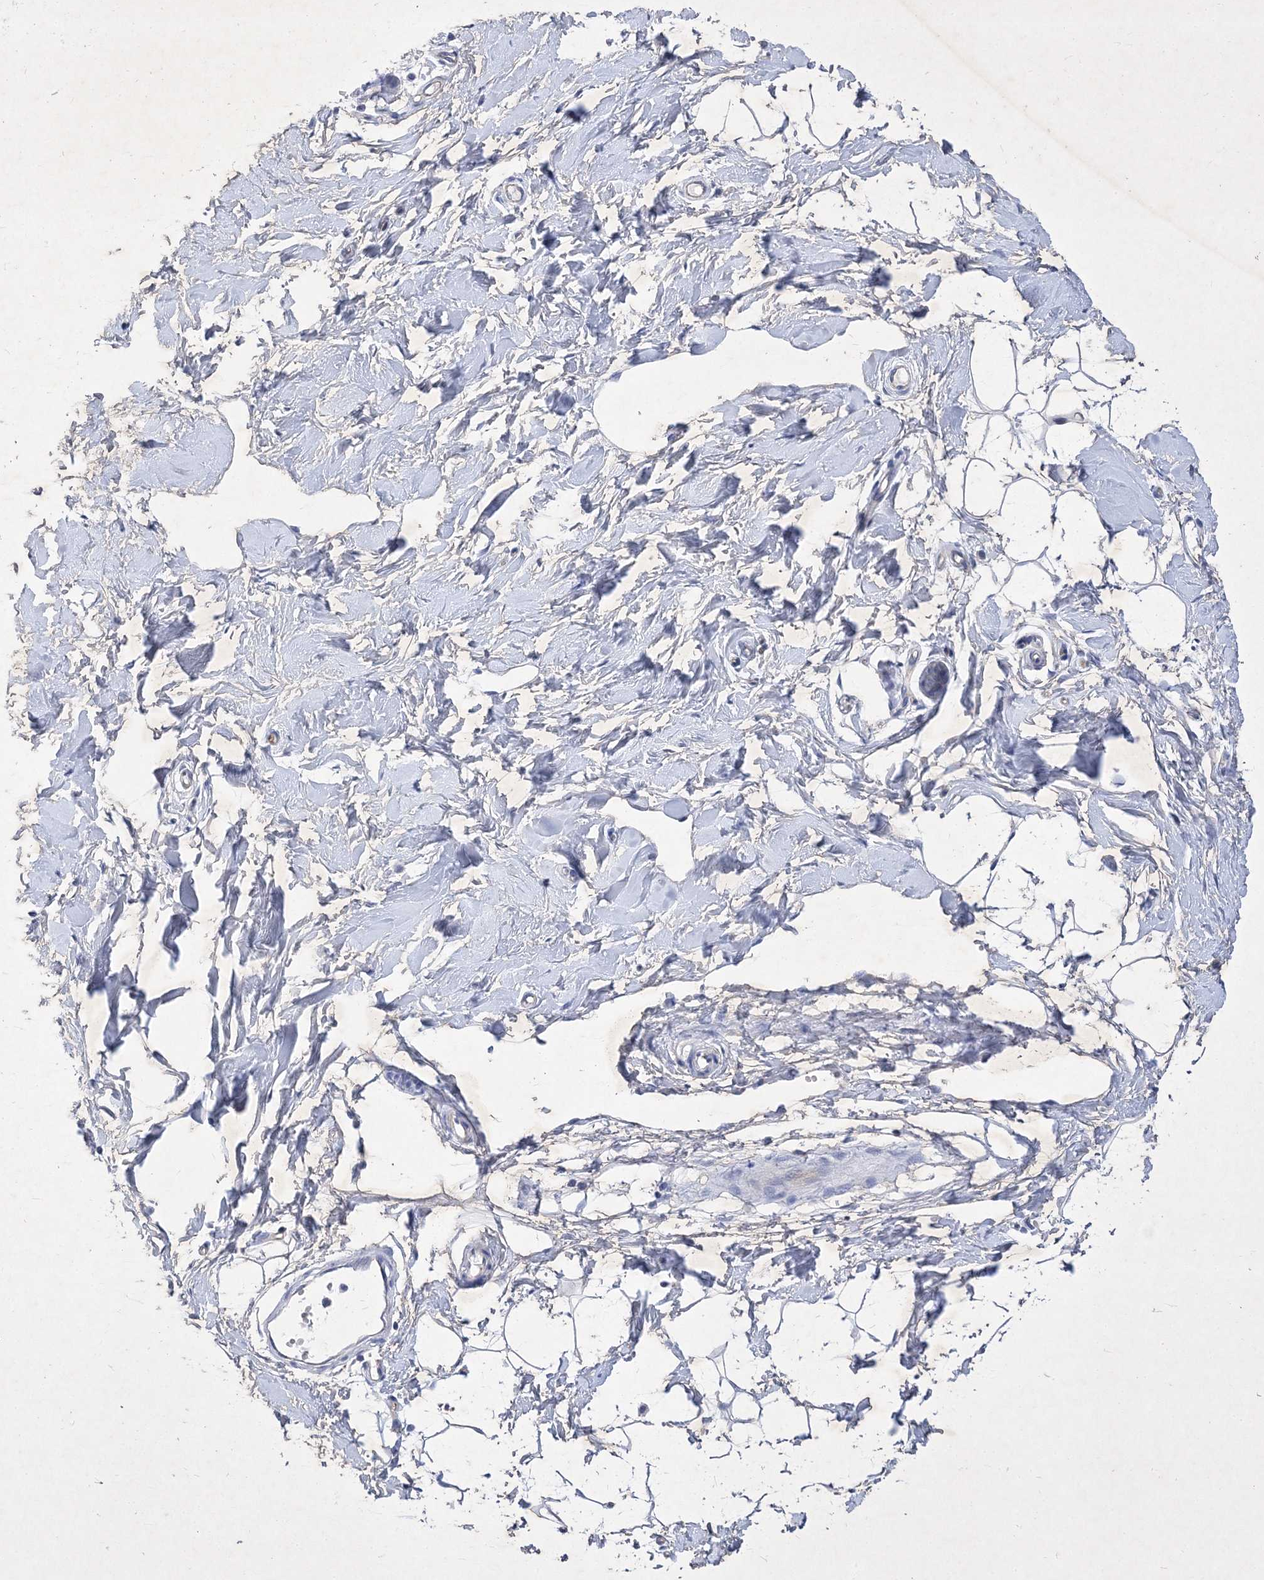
{"staining": {"intensity": "negative", "quantity": "none", "location": "none"}, "tissue": "adipose tissue", "cell_type": "Adipocytes", "image_type": "normal", "snomed": [{"axis": "morphology", "description": "Normal tissue, NOS"}, {"axis": "topography", "description": "Breast"}], "caption": "This is an immunohistochemistry photomicrograph of normal human adipose tissue. There is no positivity in adipocytes.", "gene": "GPN1", "patient": {"sex": "female", "age": 23}}